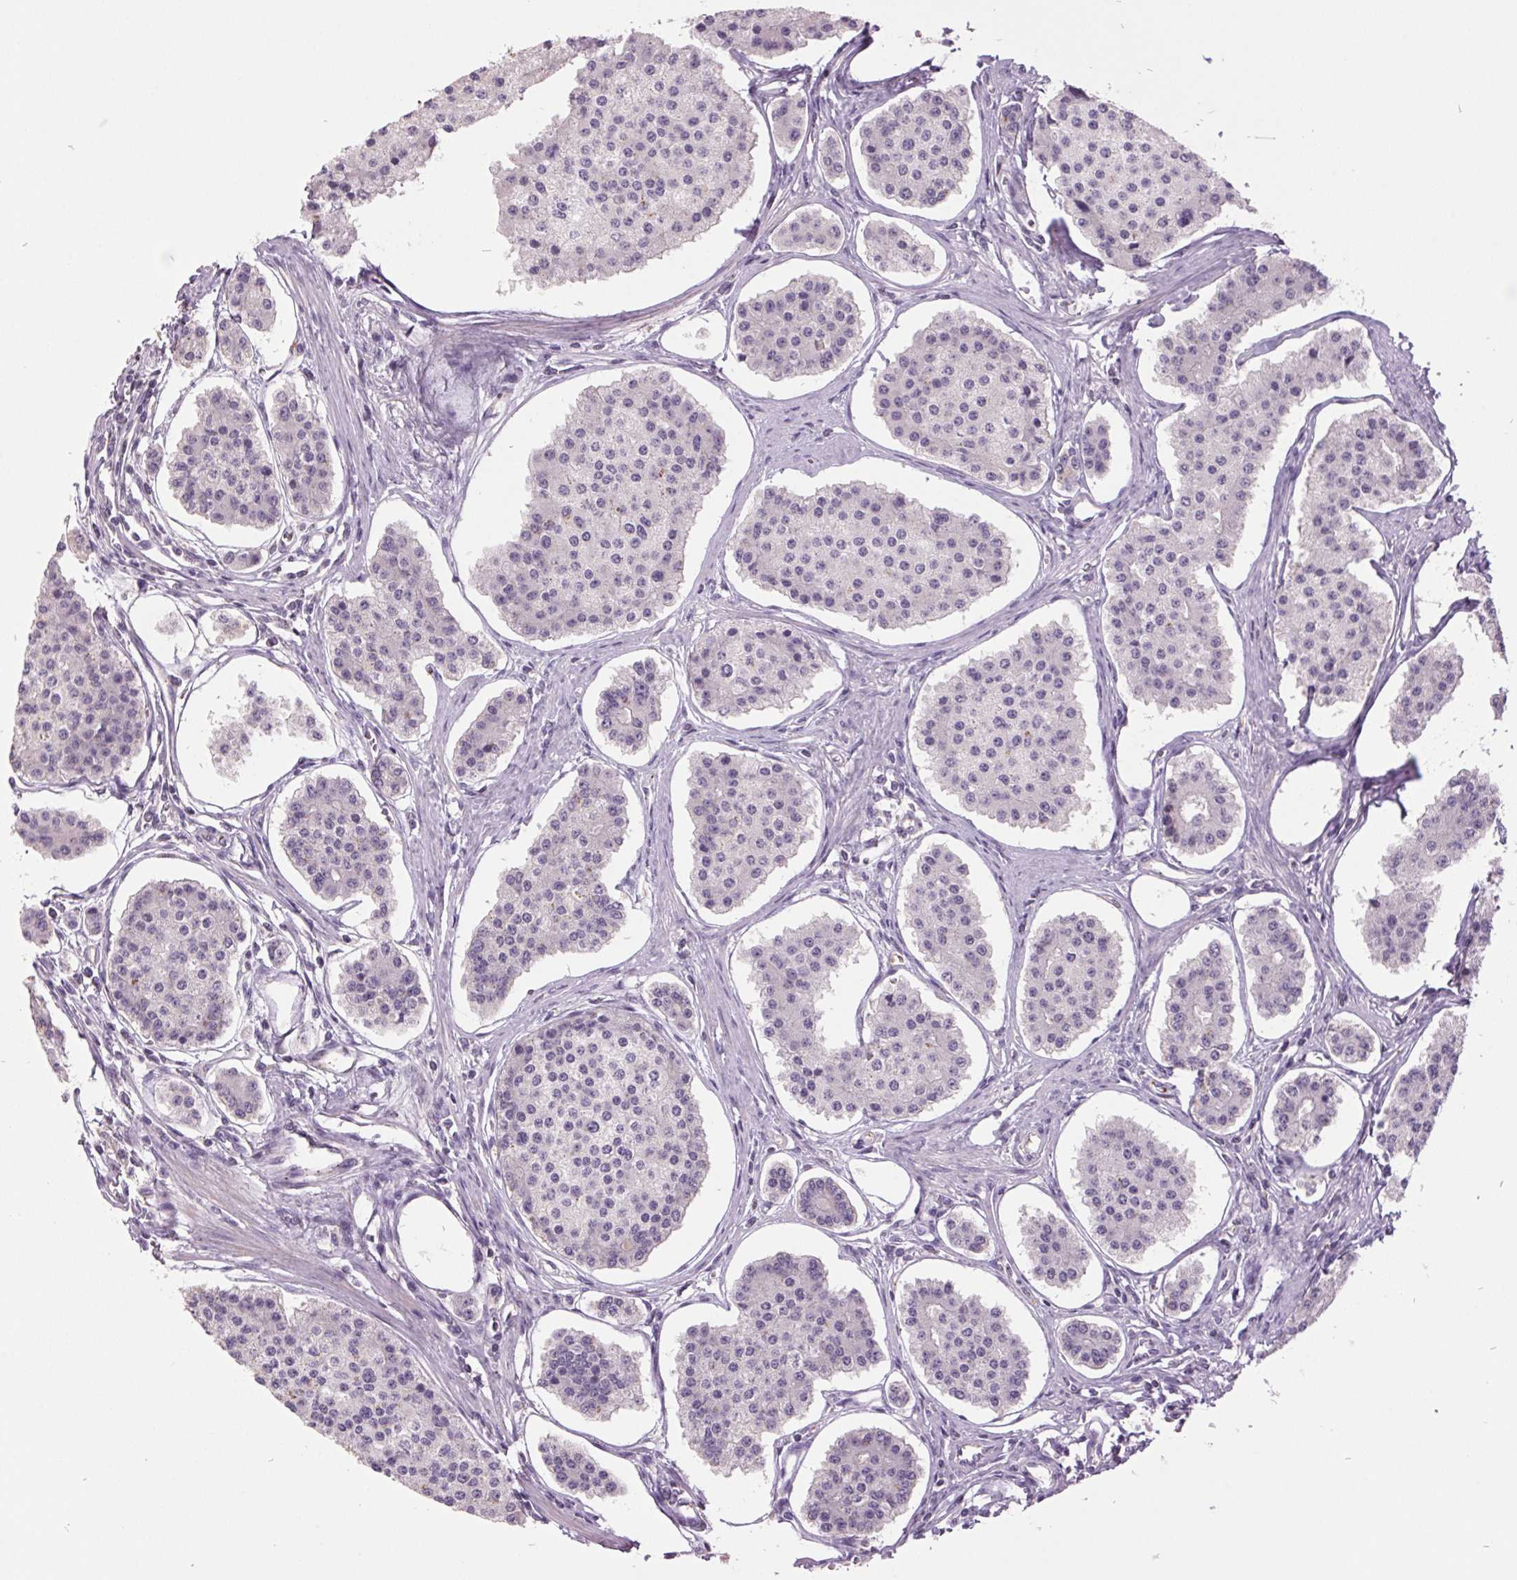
{"staining": {"intensity": "negative", "quantity": "none", "location": "none"}, "tissue": "carcinoid", "cell_type": "Tumor cells", "image_type": "cancer", "snomed": [{"axis": "morphology", "description": "Carcinoid, malignant, NOS"}, {"axis": "topography", "description": "Small intestine"}], "caption": "Micrograph shows no significant protein staining in tumor cells of carcinoid (malignant).", "gene": "C2orf16", "patient": {"sex": "female", "age": 65}}